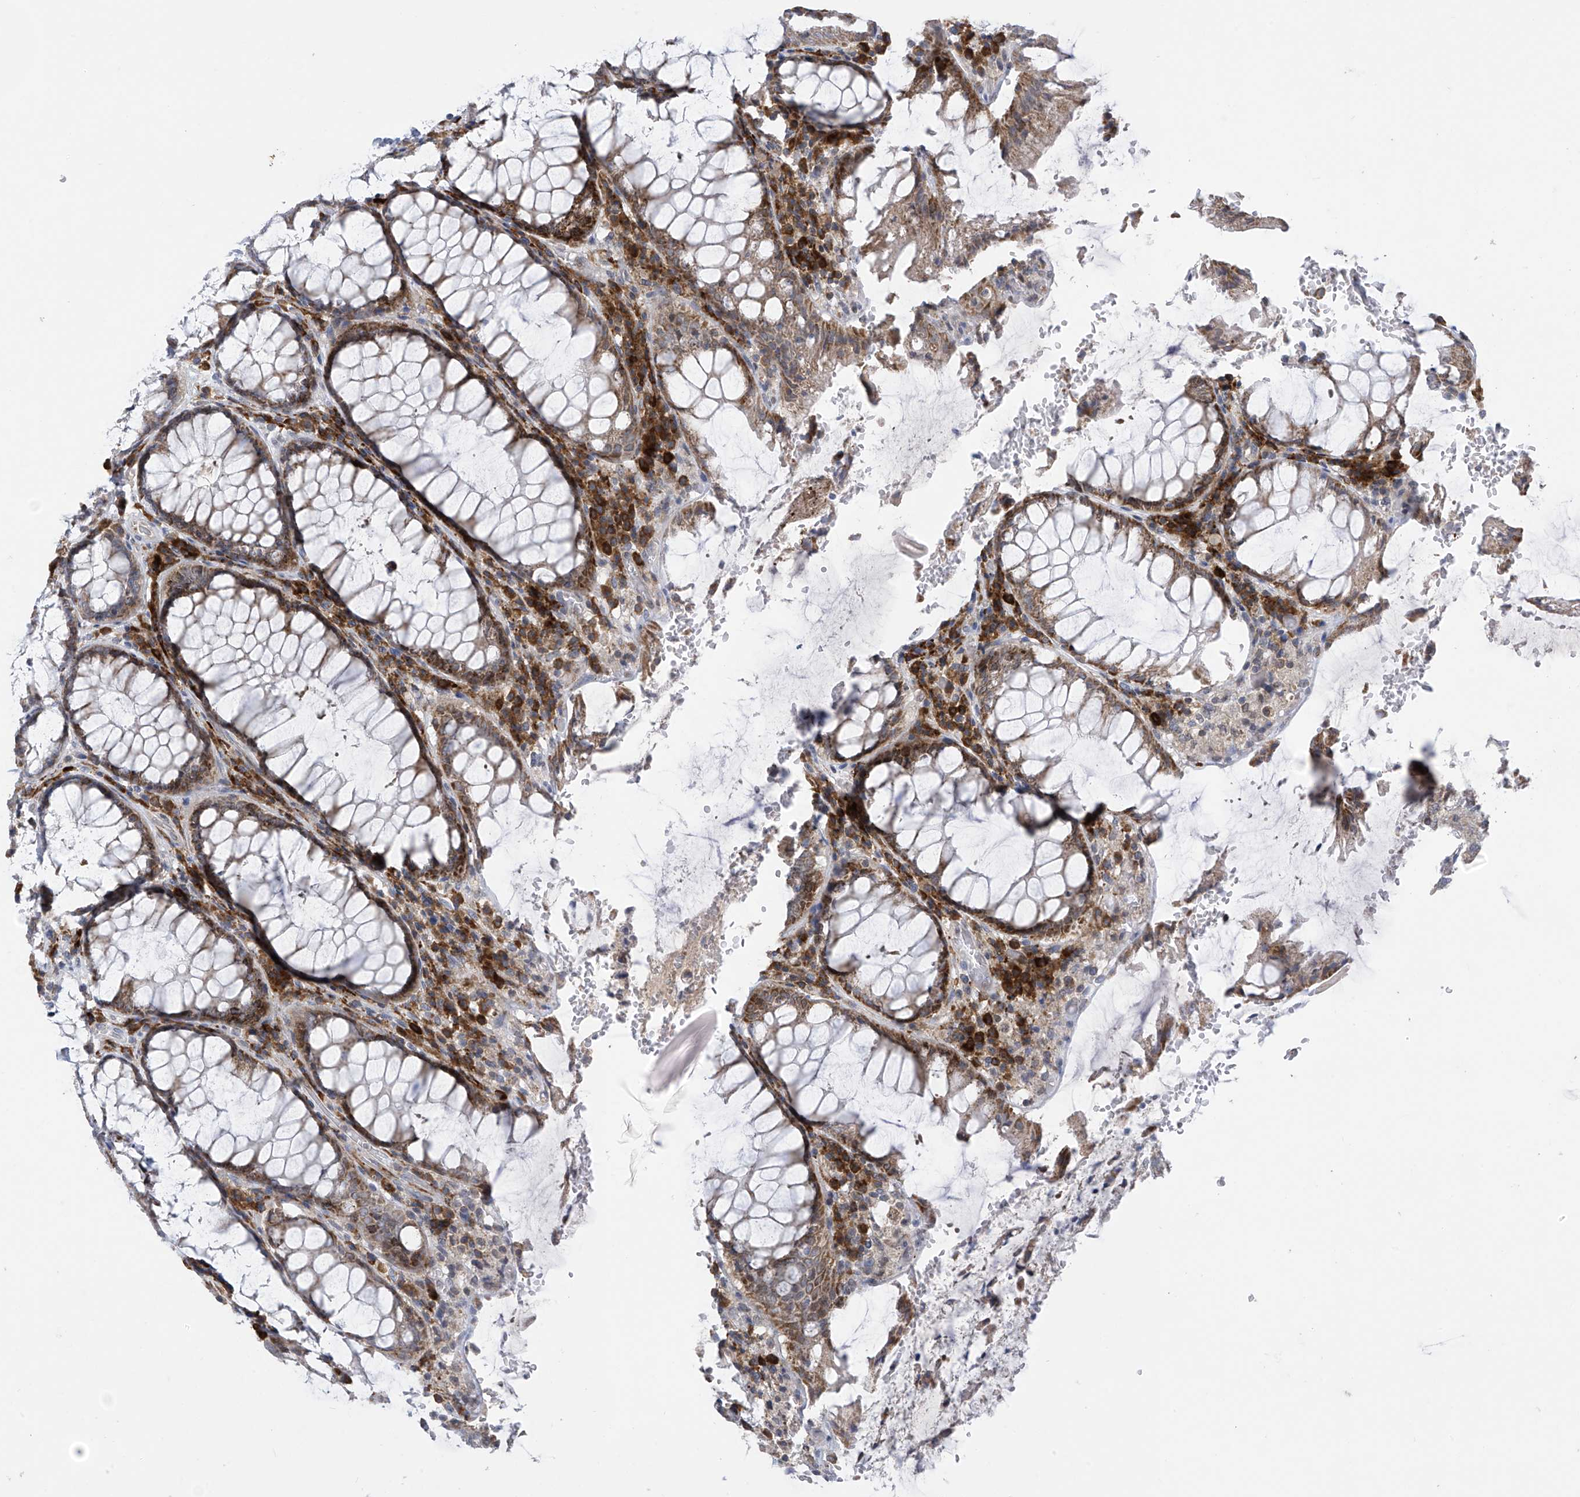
{"staining": {"intensity": "moderate", "quantity": ">75%", "location": "cytoplasmic/membranous"}, "tissue": "rectum", "cell_type": "Glandular cells", "image_type": "normal", "snomed": [{"axis": "morphology", "description": "Normal tissue, NOS"}, {"axis": "topography", "description": "Rectum"}], "caption": "Moderate cytoplasmic/membranous positivity for a protein is appreciated in about >75% of glandular cells of normal rectum using immunohistochemistry (IHC).", "gene": "SLCO4A1", "patient": {"sex": "male", "age": 64}}